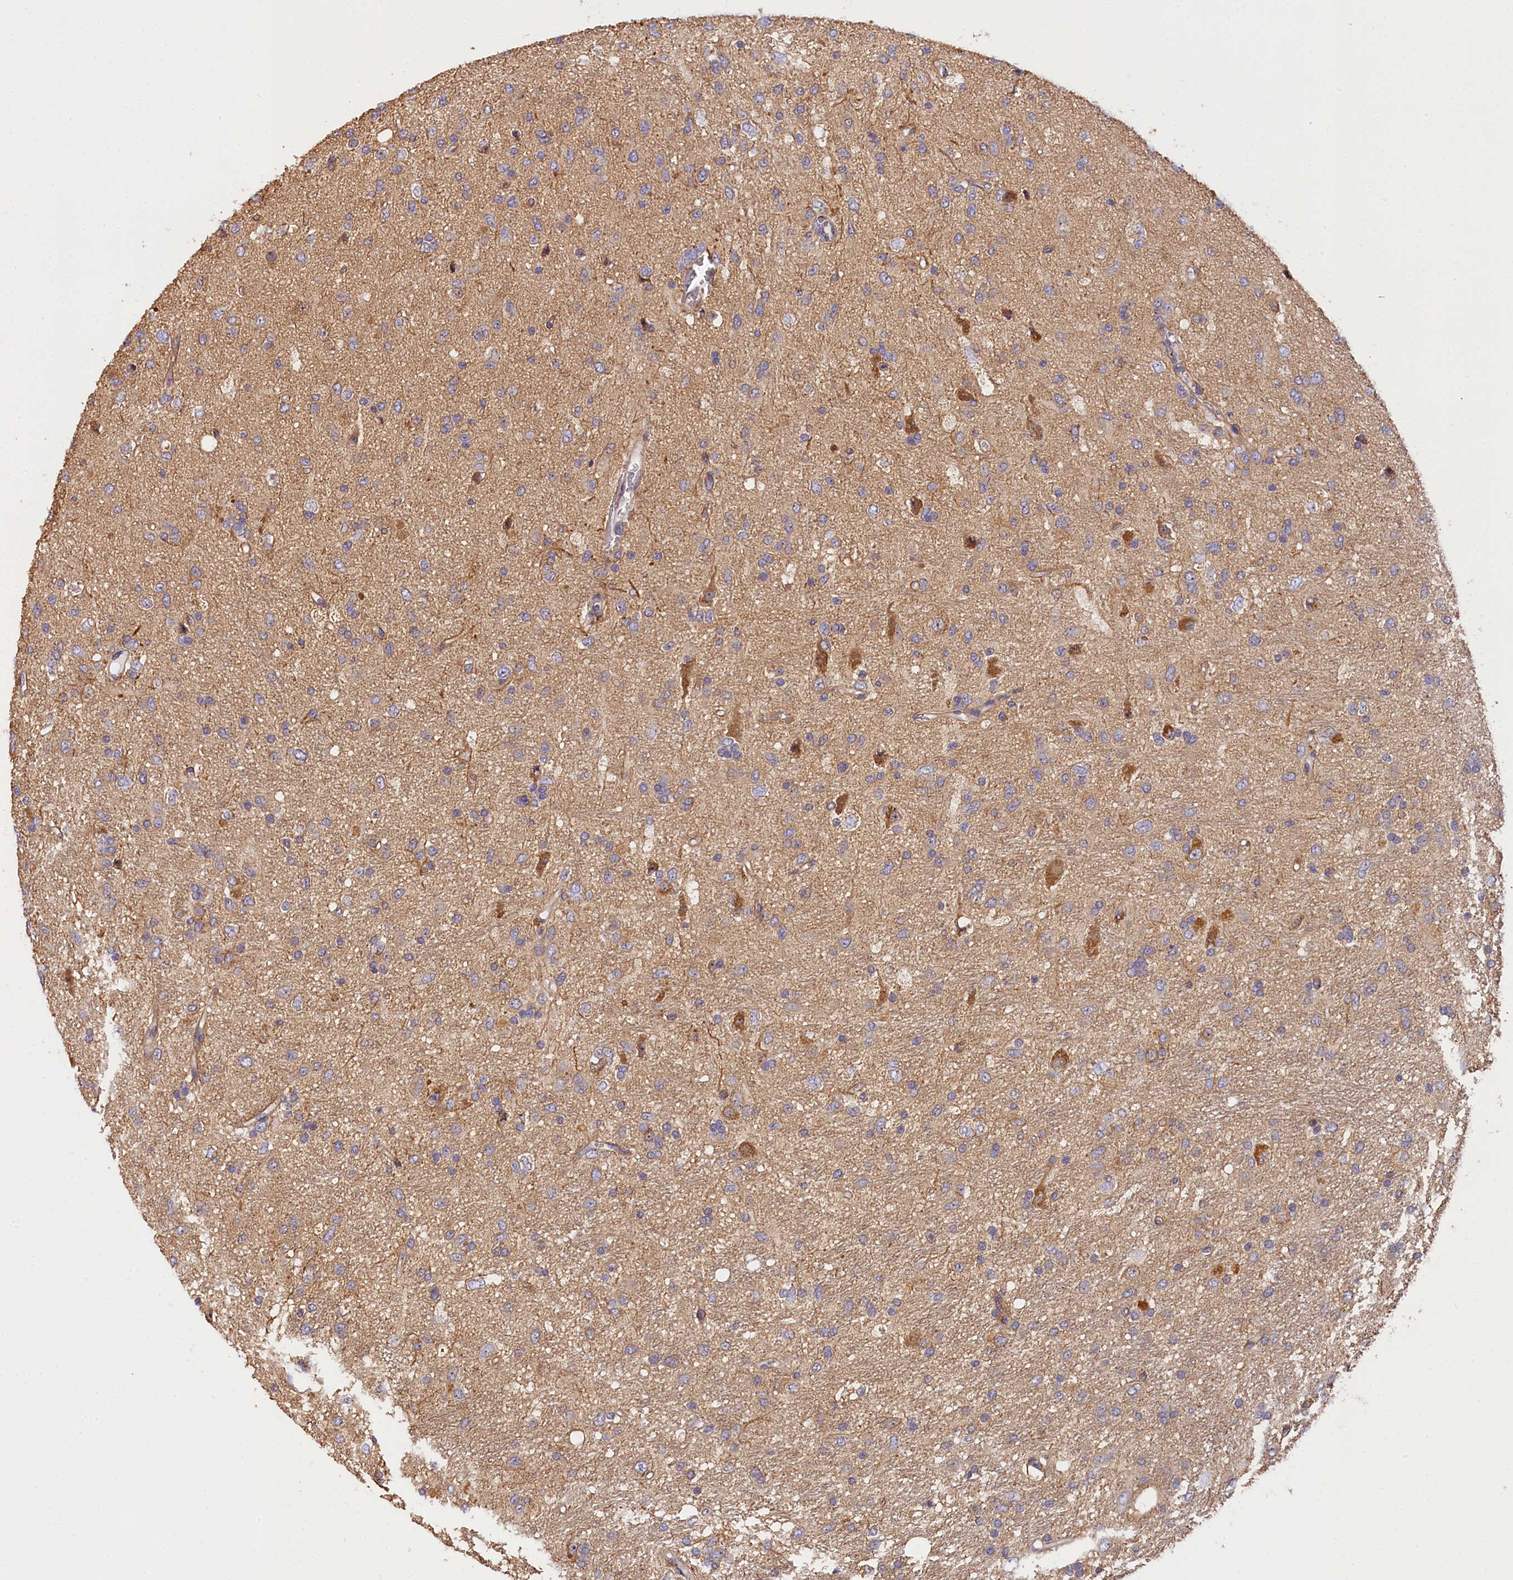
{"staining": {"intensity": "negative", "quantity": "none", "location": "none"}, "tissue": "glioma", "cell_type": "Tumor cells", "image_type": "cancer", "snomed": [{"axis": "morphology", "description": "Glioma, malignant, Low grade"}, {"axis": "topography", "description": "Brain"}], "caption": "An image of human malignant glioma (low-grade) is negative for staining in tumor cells.", "gene": "KATNB1", "patient": {"sex": "male", "age": 77}}